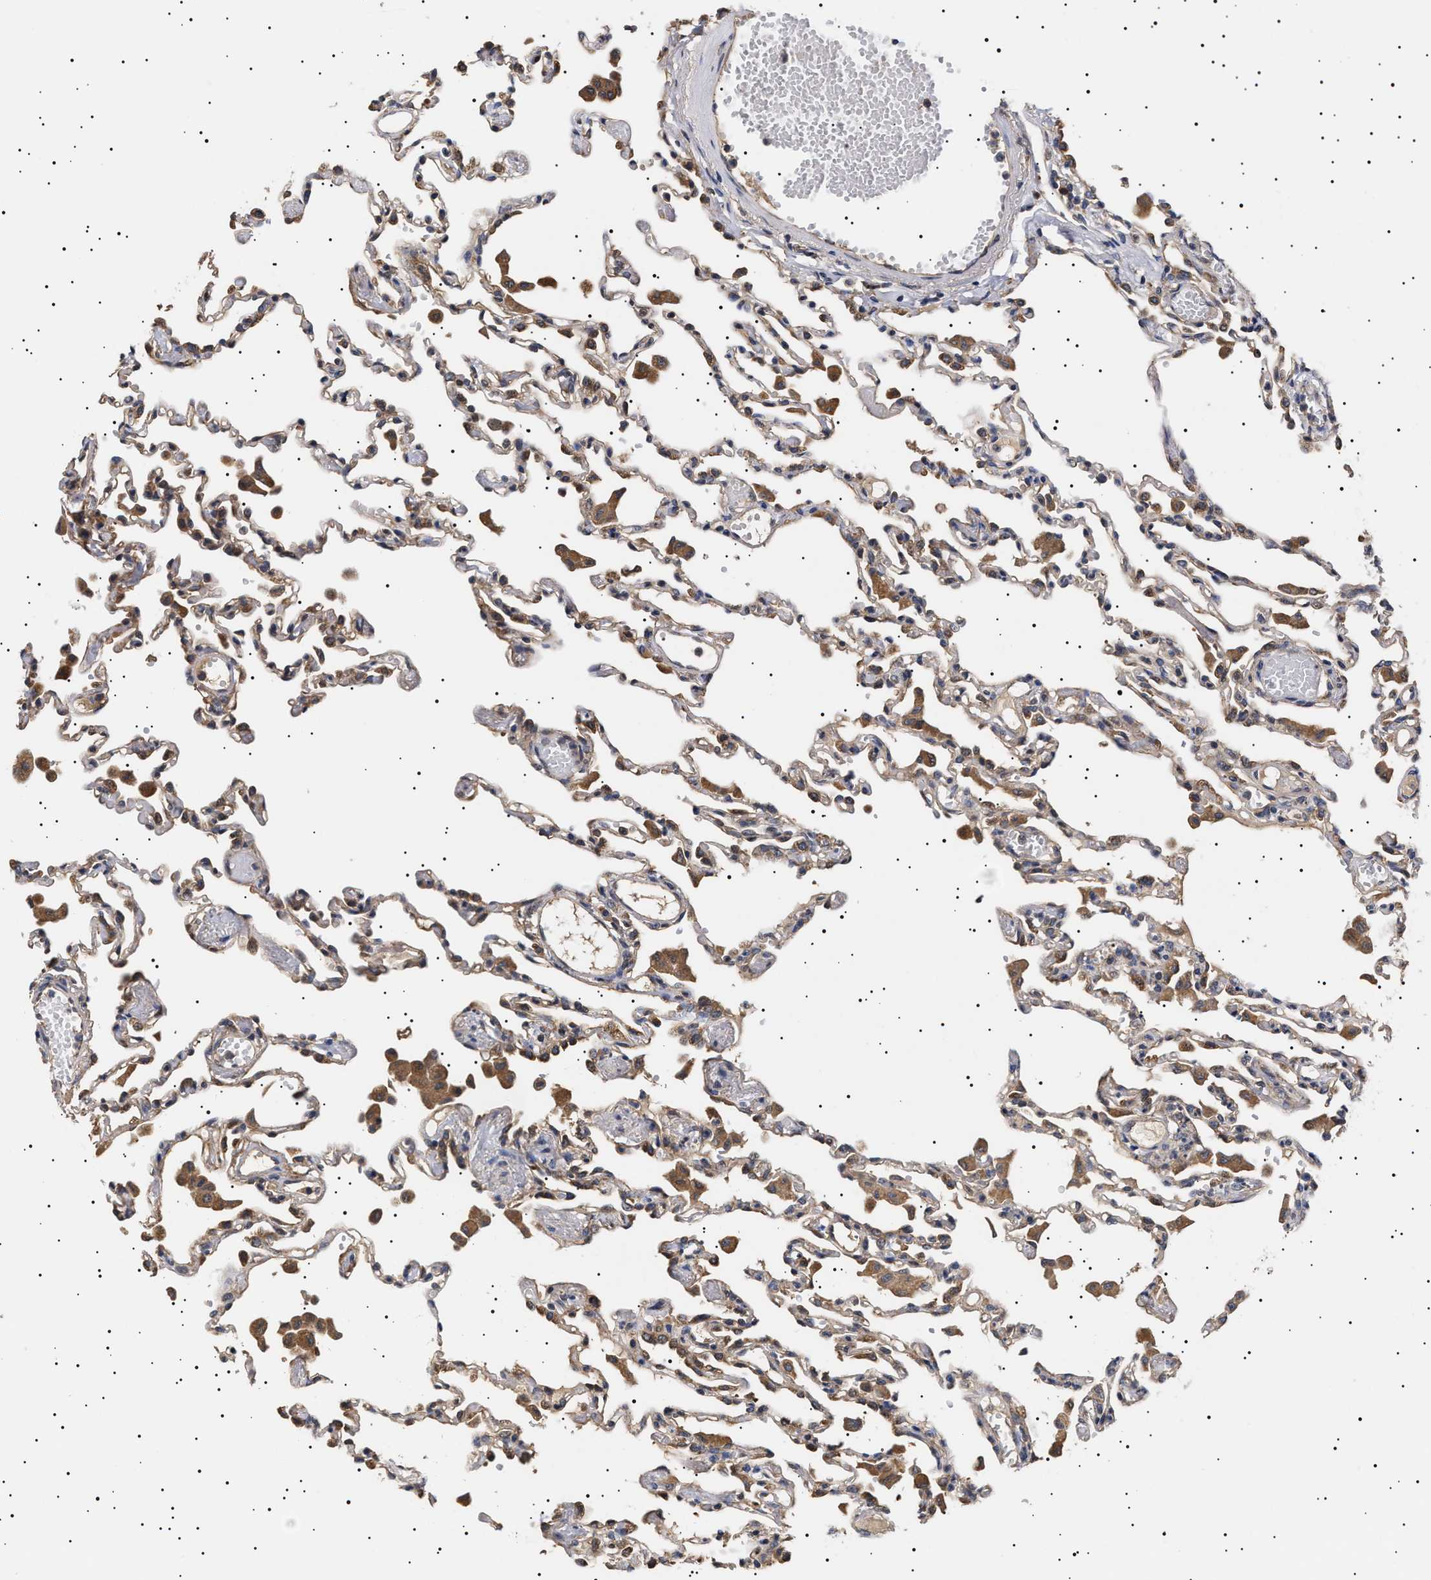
{"staining": {"intensity": "moderate", "quantity": "25%-75%", "location": "cytoplasmic/membranous"}, "tissue": "lung", "cell_type": "Alveolar cells", "image_type": "normal", "snomed": [{"axis": "morphology", "description": "Normal tissue, NOS"}, {"axis": "topography", "description": "Bronchus"}, {"axis": "topography", "description": "Lung"}], "caption": "This image displays IHC staining of normal lung, with medium moderate cytoplasmic/membranous positivity in approximately 25%-75% of alveolar cells.", "gene": "KRBA1", "patient": {"sex": "female", "age": 49}}